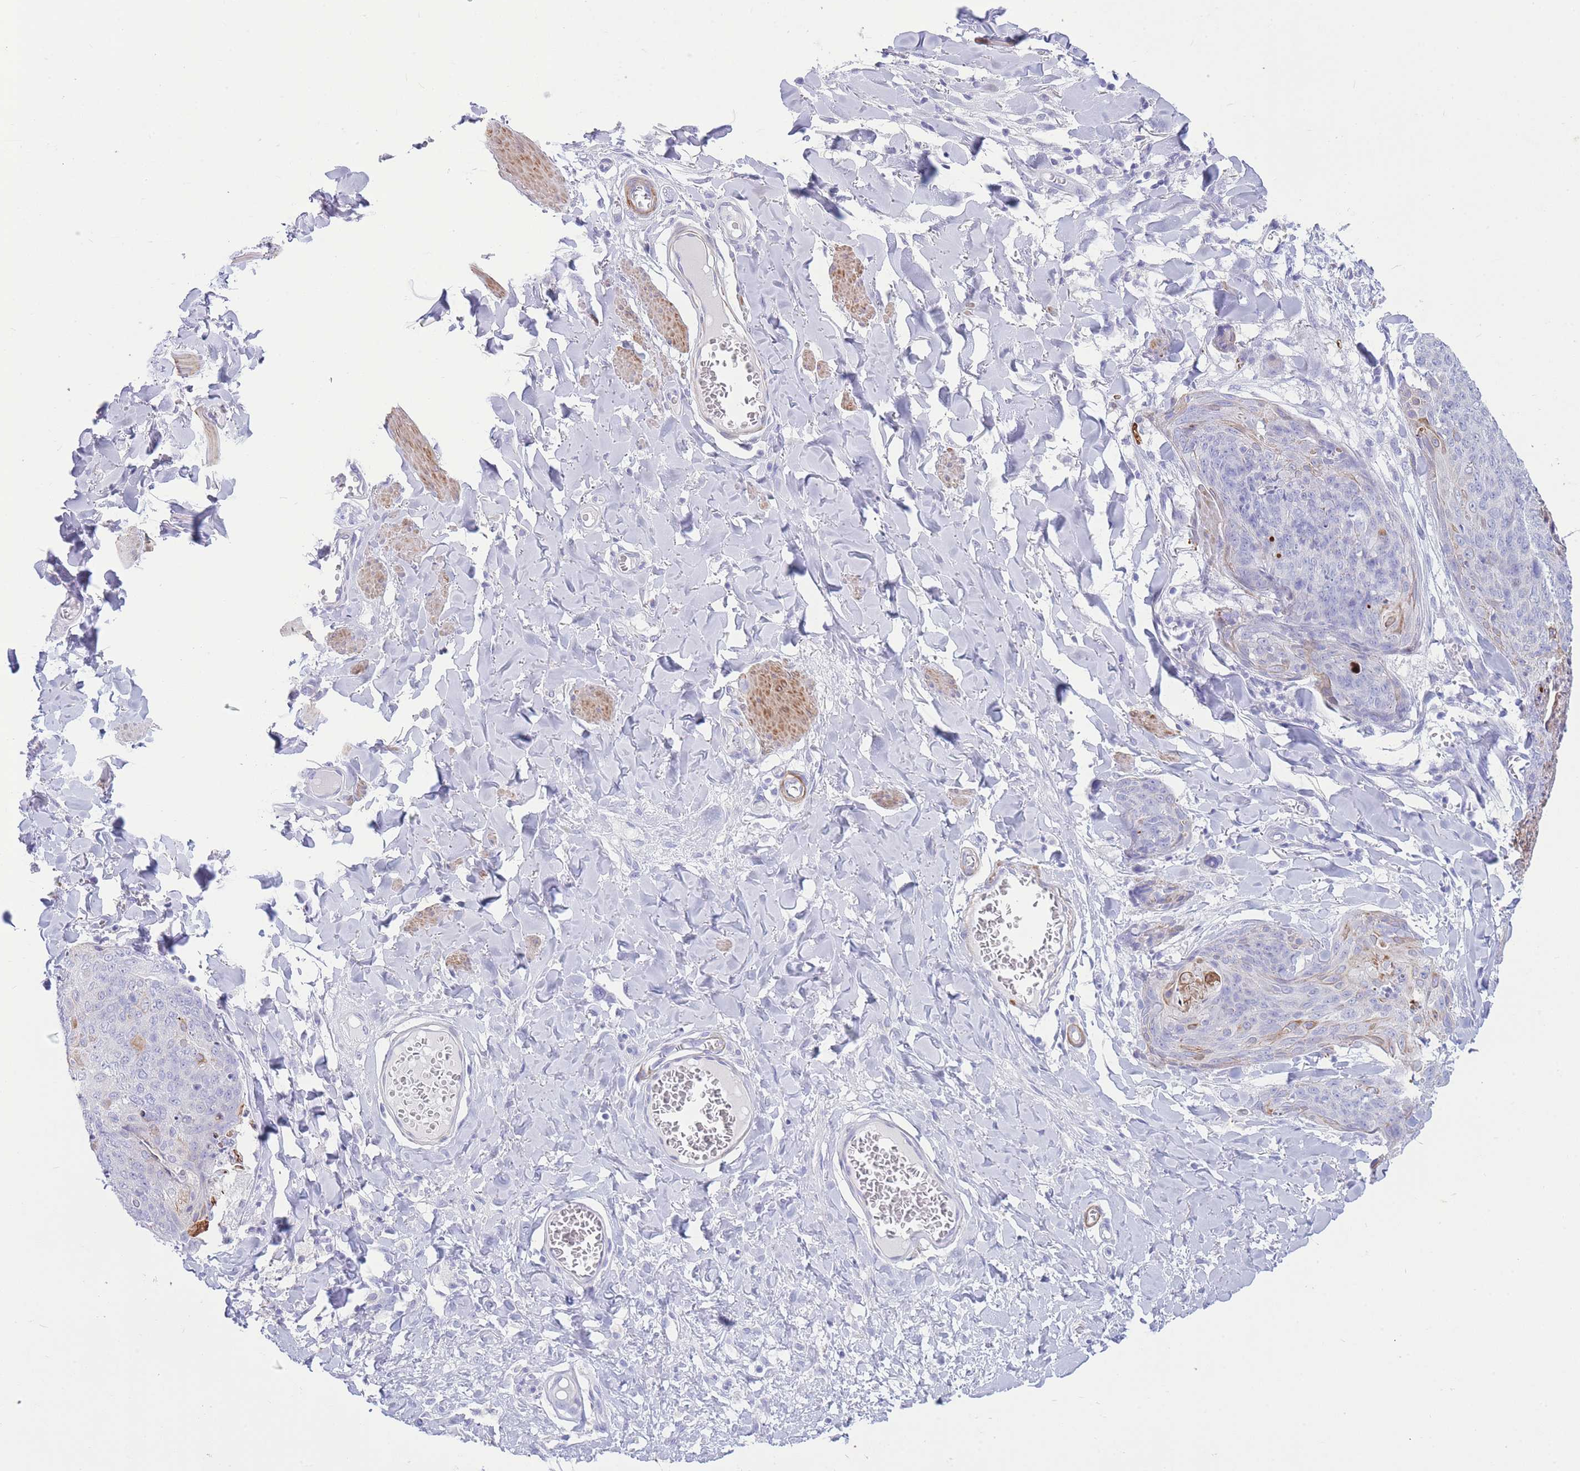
{"staining": {"intensity": "negative", "quantity": "none", "location": "none"}, "tissue": "skin cancer", "cell_type": "Tumor cells", "image_type": "cancer", "snomed": [{"axis": "morphology", "description": "Squamous cell carcinoma, NOS"}, {"axis": "topography", "description": "Skin"}, {"axis": "topography", "description": "Vulva"}], "caption": "Protein analysis of skin squamous cell carcinoma exhibits no significant positivity in tumor cells.", "gene": "VWA8", "patient": {"sex": "female", "age": 85}}